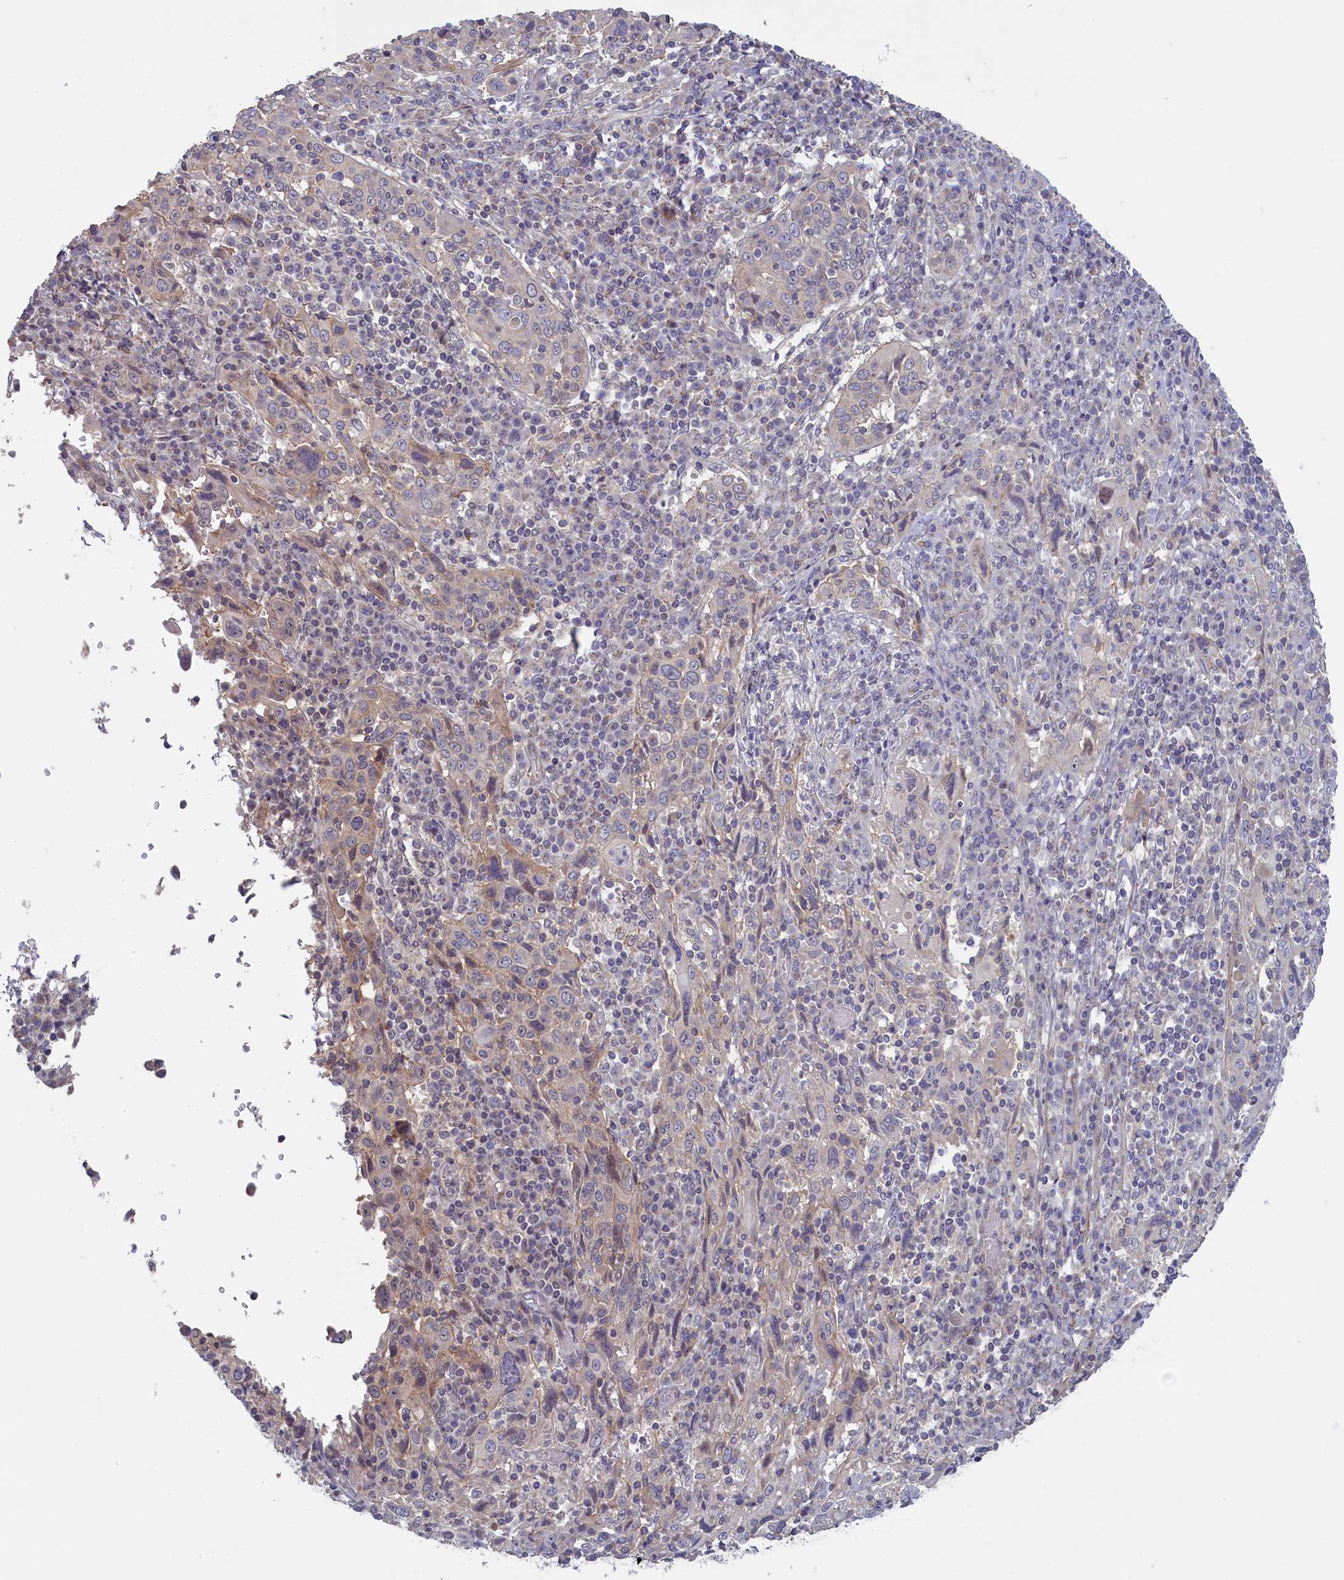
{"staining": {"intensity": "negative", "quantity": "none", "location": "none"}, "tissue": "cervical cancer", "cell_type": "Tumor cells", "image_type": "cancer", "snomed": [{"axis": "morphology", "description": "Squamous cell carcinoma, NOS"}, {"axis": "topography", "description": "Cervix"}], "caption": "Micrograph shows no significant protein expression in tumor cells of cervical cancer.", "gene": "TRPM4", "patient": {"sex": "female", "age": 46}}